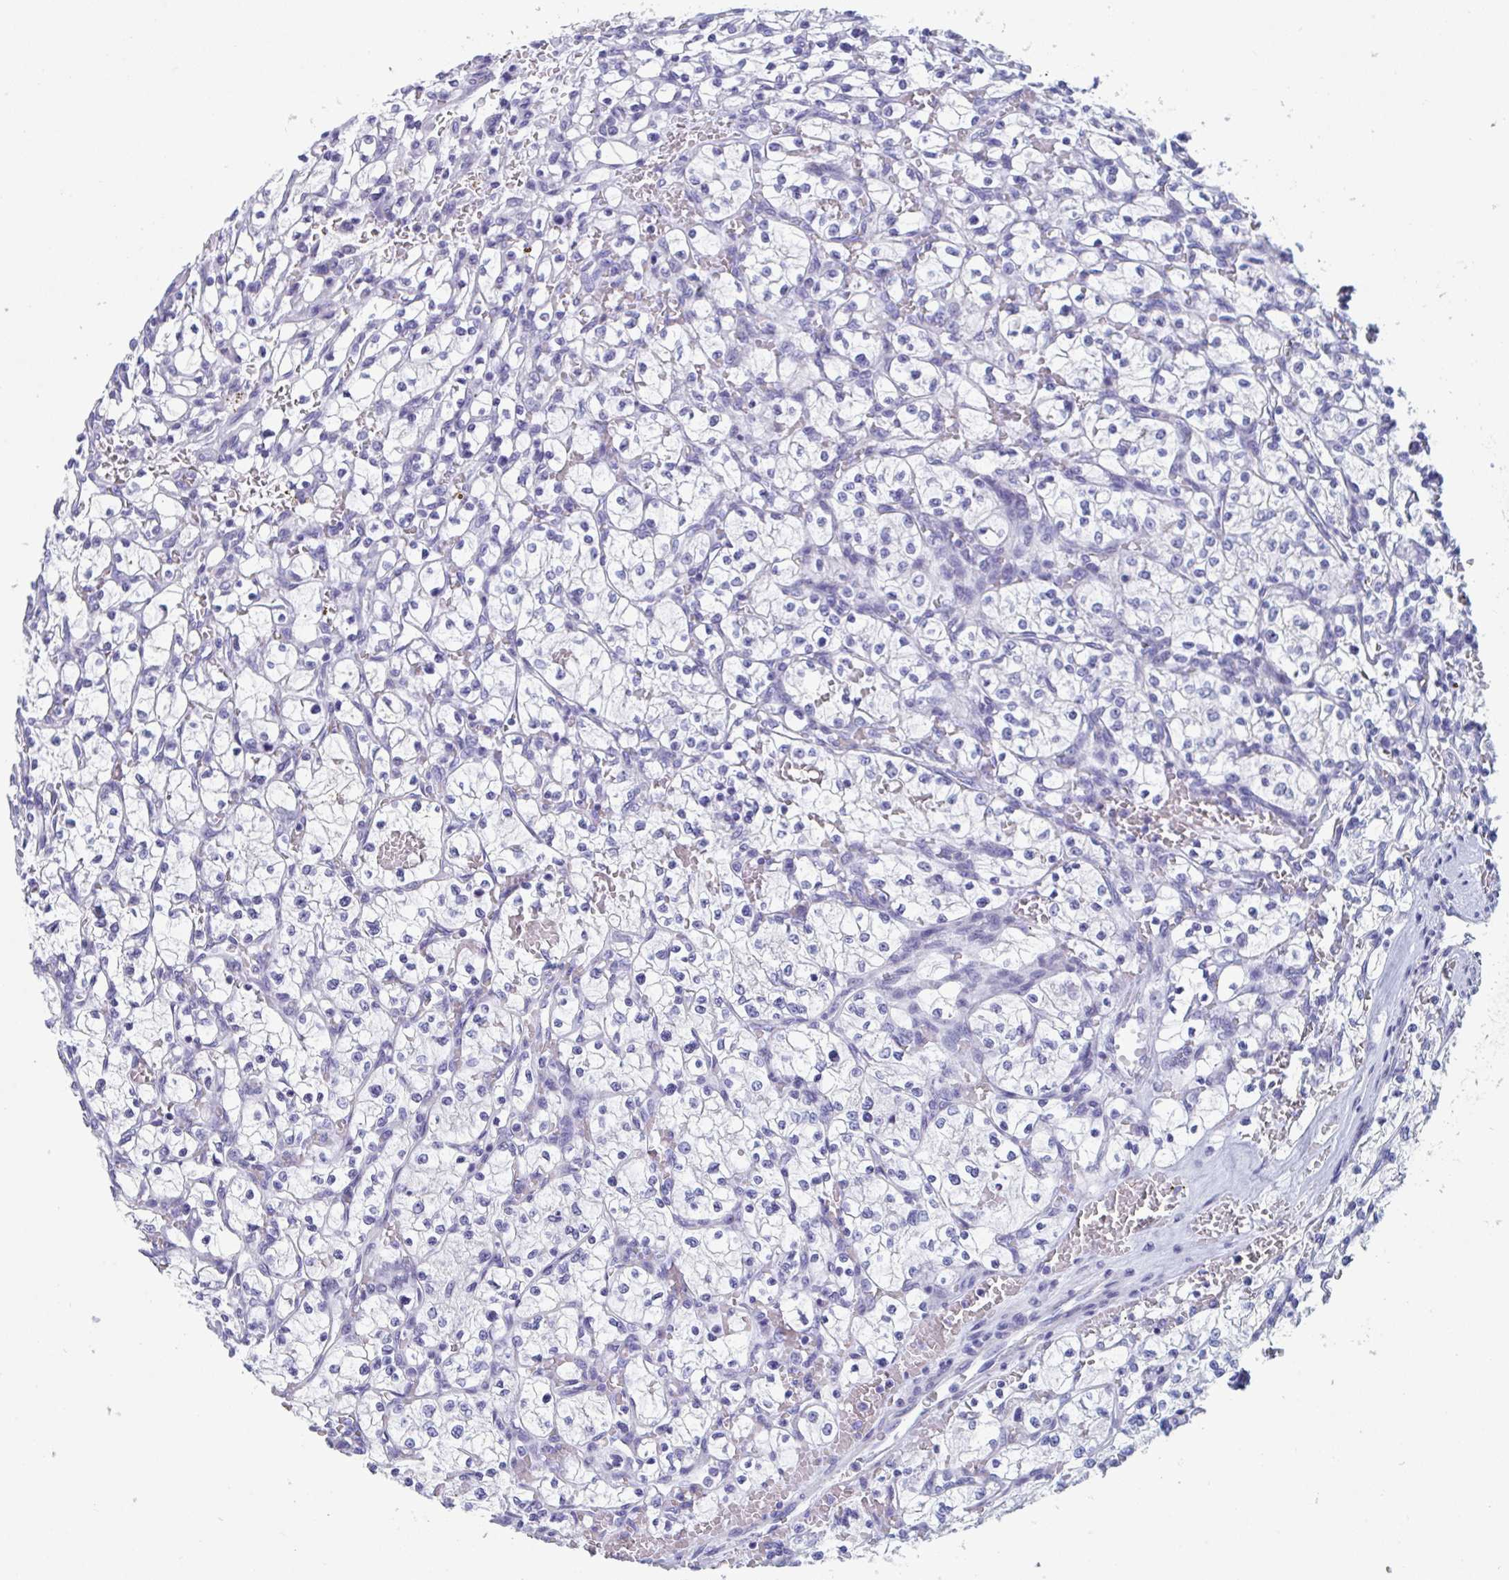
{"staining": {"intensity": "negative", "quantity": "none", "location": "none"}, "tissue": "renal cancer", "cell_type": "Tumor cells", "image_type": "cancer", "snomed": [{"axis": "morphology", "description": "Adenocarcinoma, NOS"}, {"axis": "topography", "description": "Kidney"}], "caption": "Immunohistochemistry of human adenocarcinoma (renal) reveals no staining in tumor cells.", "gene": "DPEP3", "patient": {"sex": "female", "age": 64}}